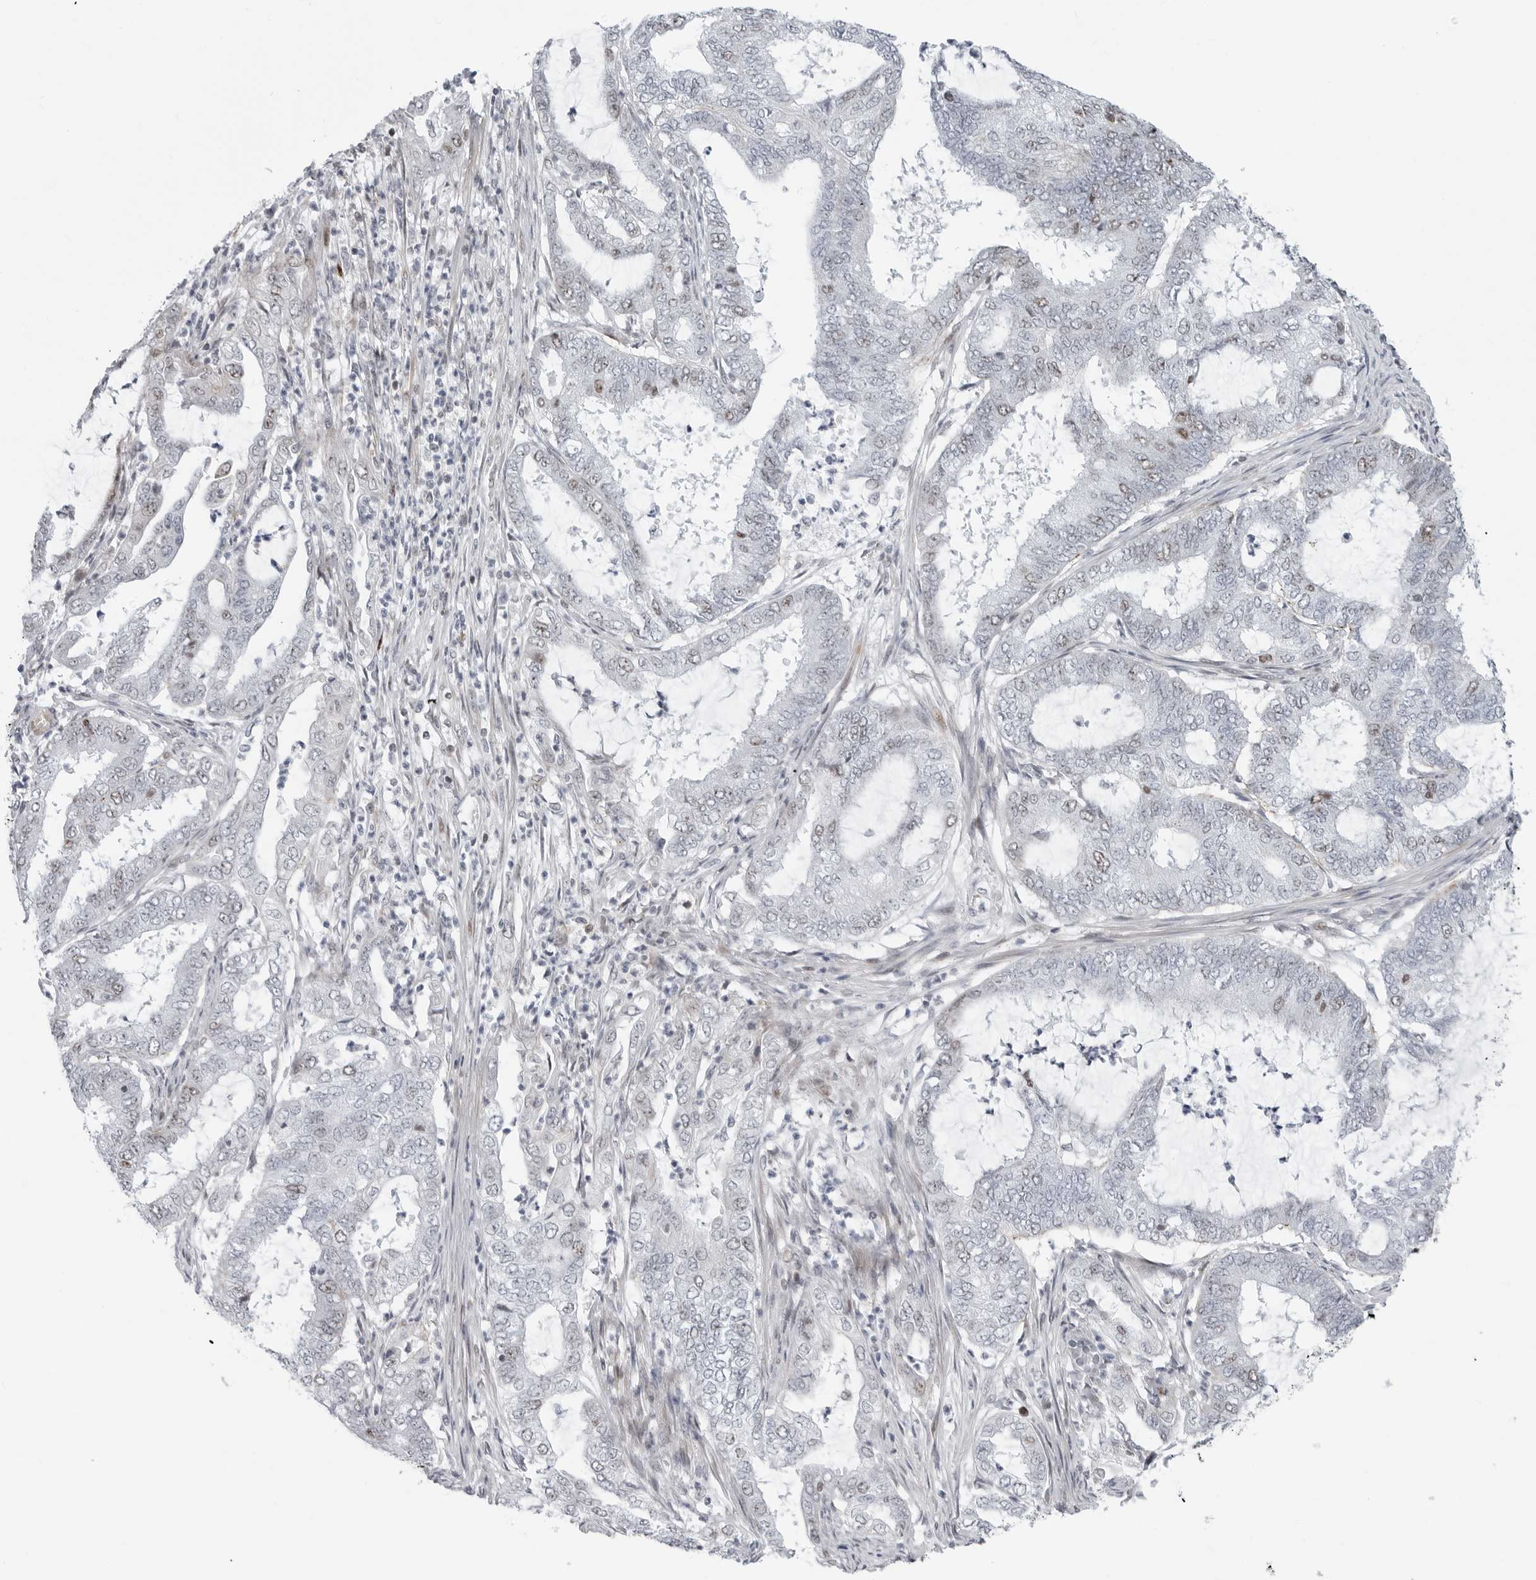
{"staining": {"intensity": "weak", "quantity": "<25%", "location": "nuclear"}, "tissue": "endometrial cancer", "cell_type": "Tumor cells", "image_type": "cancer", "snomed": [{"axis": "morphology", "description": "Adenocarcinoma, NOS"}, {"axis": "topography", "description": "Endometrium"}], "caption": "Tumor cells show no significant staining in endometrial adenocarcinoma. (DAB IHC, high magnification).", "gene": "FAM135B", "patient": {"sex": "female", "age": 51}}